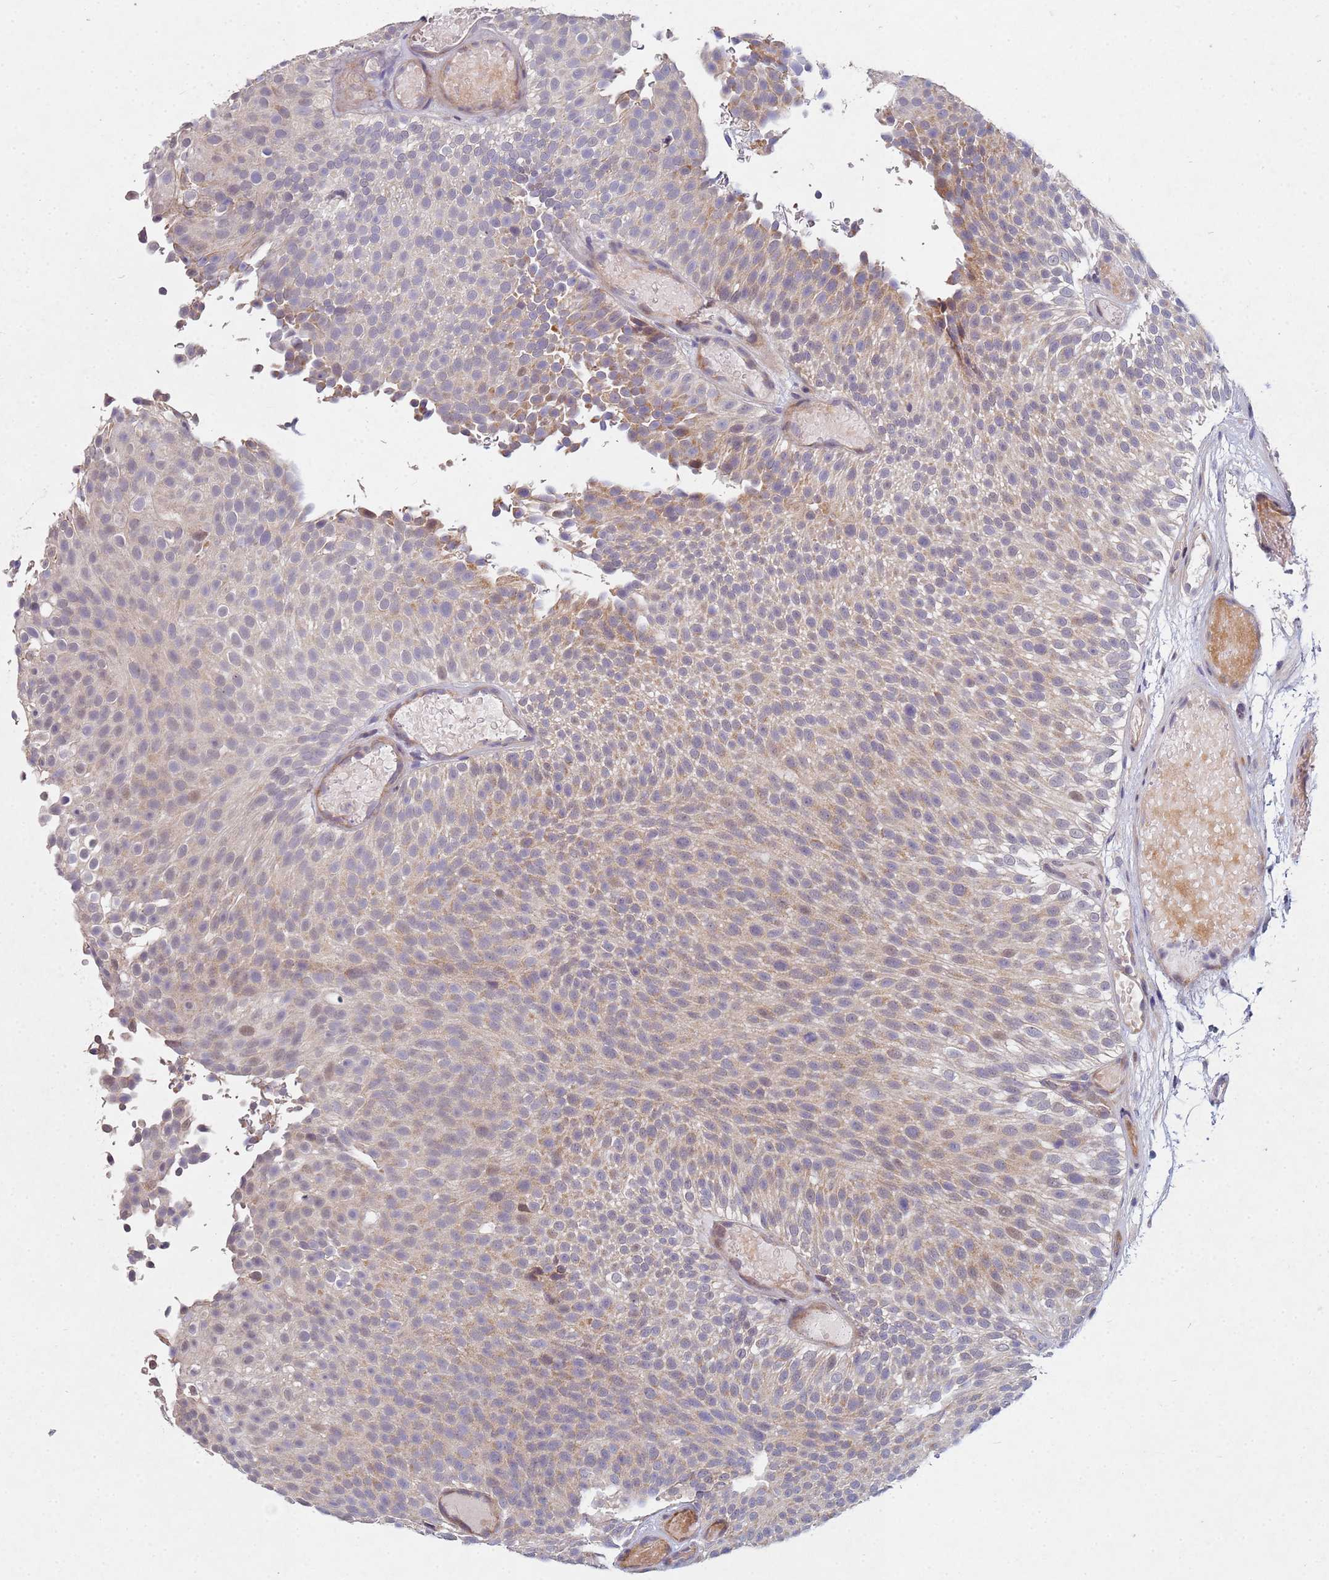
{"staining": {"intensity": "weak", "quantity": ">75%", "location": "cytoplasmic/membranous"}, "tissue": "urothelial cancer", "cell_type": "Tumor cells", "image_type": "cancer", "snomed": [{"axis": "morphology", "description": "Urothelial carcinoma, Low grade"}, {"axis": "topography", "description": "Urinary bladder"}], "caption": "Low-grade urothelial carcinoma stained with a brown dye exhibits weak cytoplasmic/membranous positive expression in about >75% of tumor cells.", "gene": "TNPO2", "patient": {"sex": "male", "age": 78}}